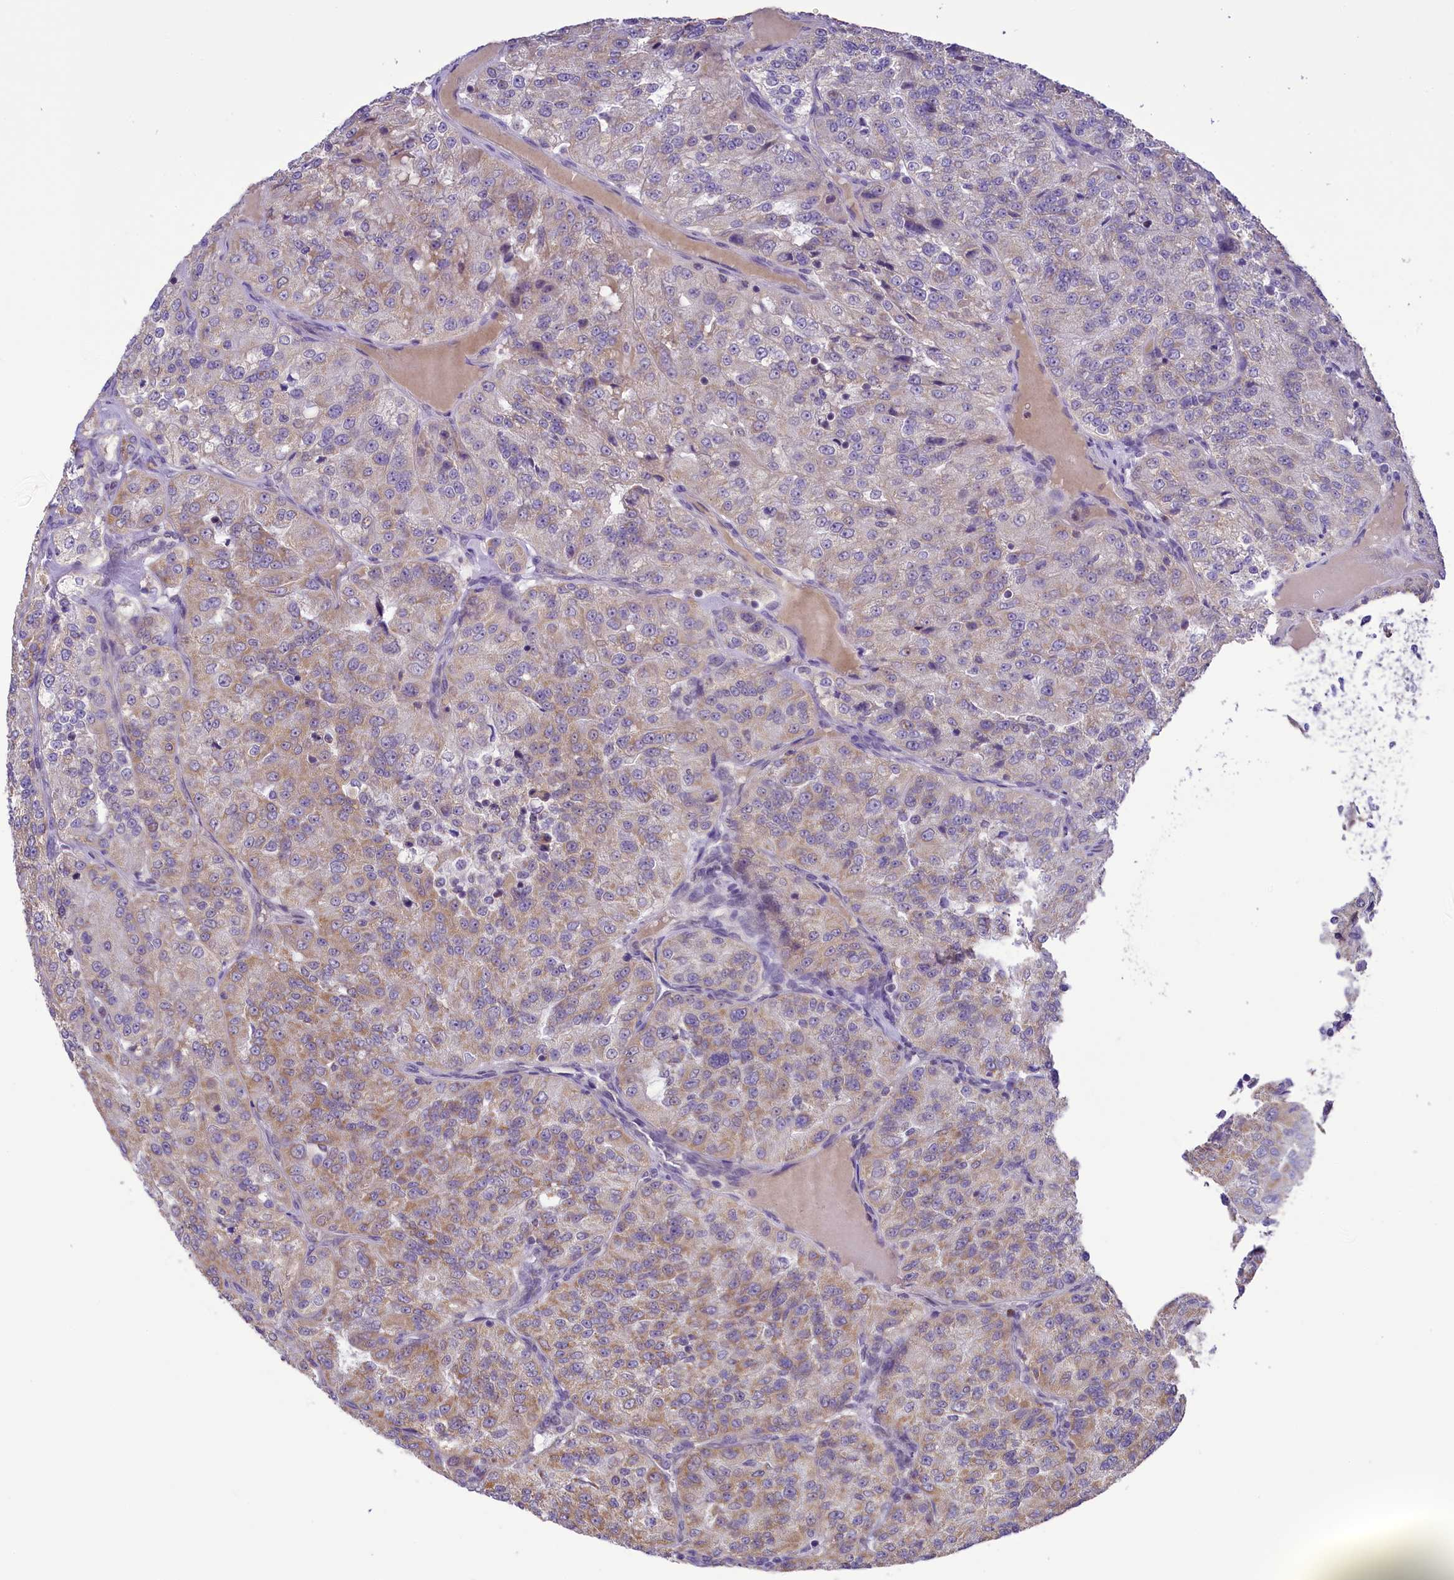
{"staining": {"intensity": "weak", "quantity": "25%-75%", "location": "cytoplasmic/membranous"}, "tissue": "renal cancer", "cell_type": "Tumor cells", "image_type": "cancer", "snomed": [{"axis": "morphology", "description": "Adenocarcinoma, NOS"}, {"axis": "topography", "description": "Kidney"}], "caption": "Renal cancer (adenocarcinoma) was stained to show a protein in brown. There is low levels of weak cytoplasmic/membranous positivity in about 25%-75% of tumor cells. The staining is performed using DAB brown chromogen to label protein expression. The nuclei are counter-stained blue using hematoxylin.", "gene": "PAF1", "patient": {"sex": "female", "age": 63}}